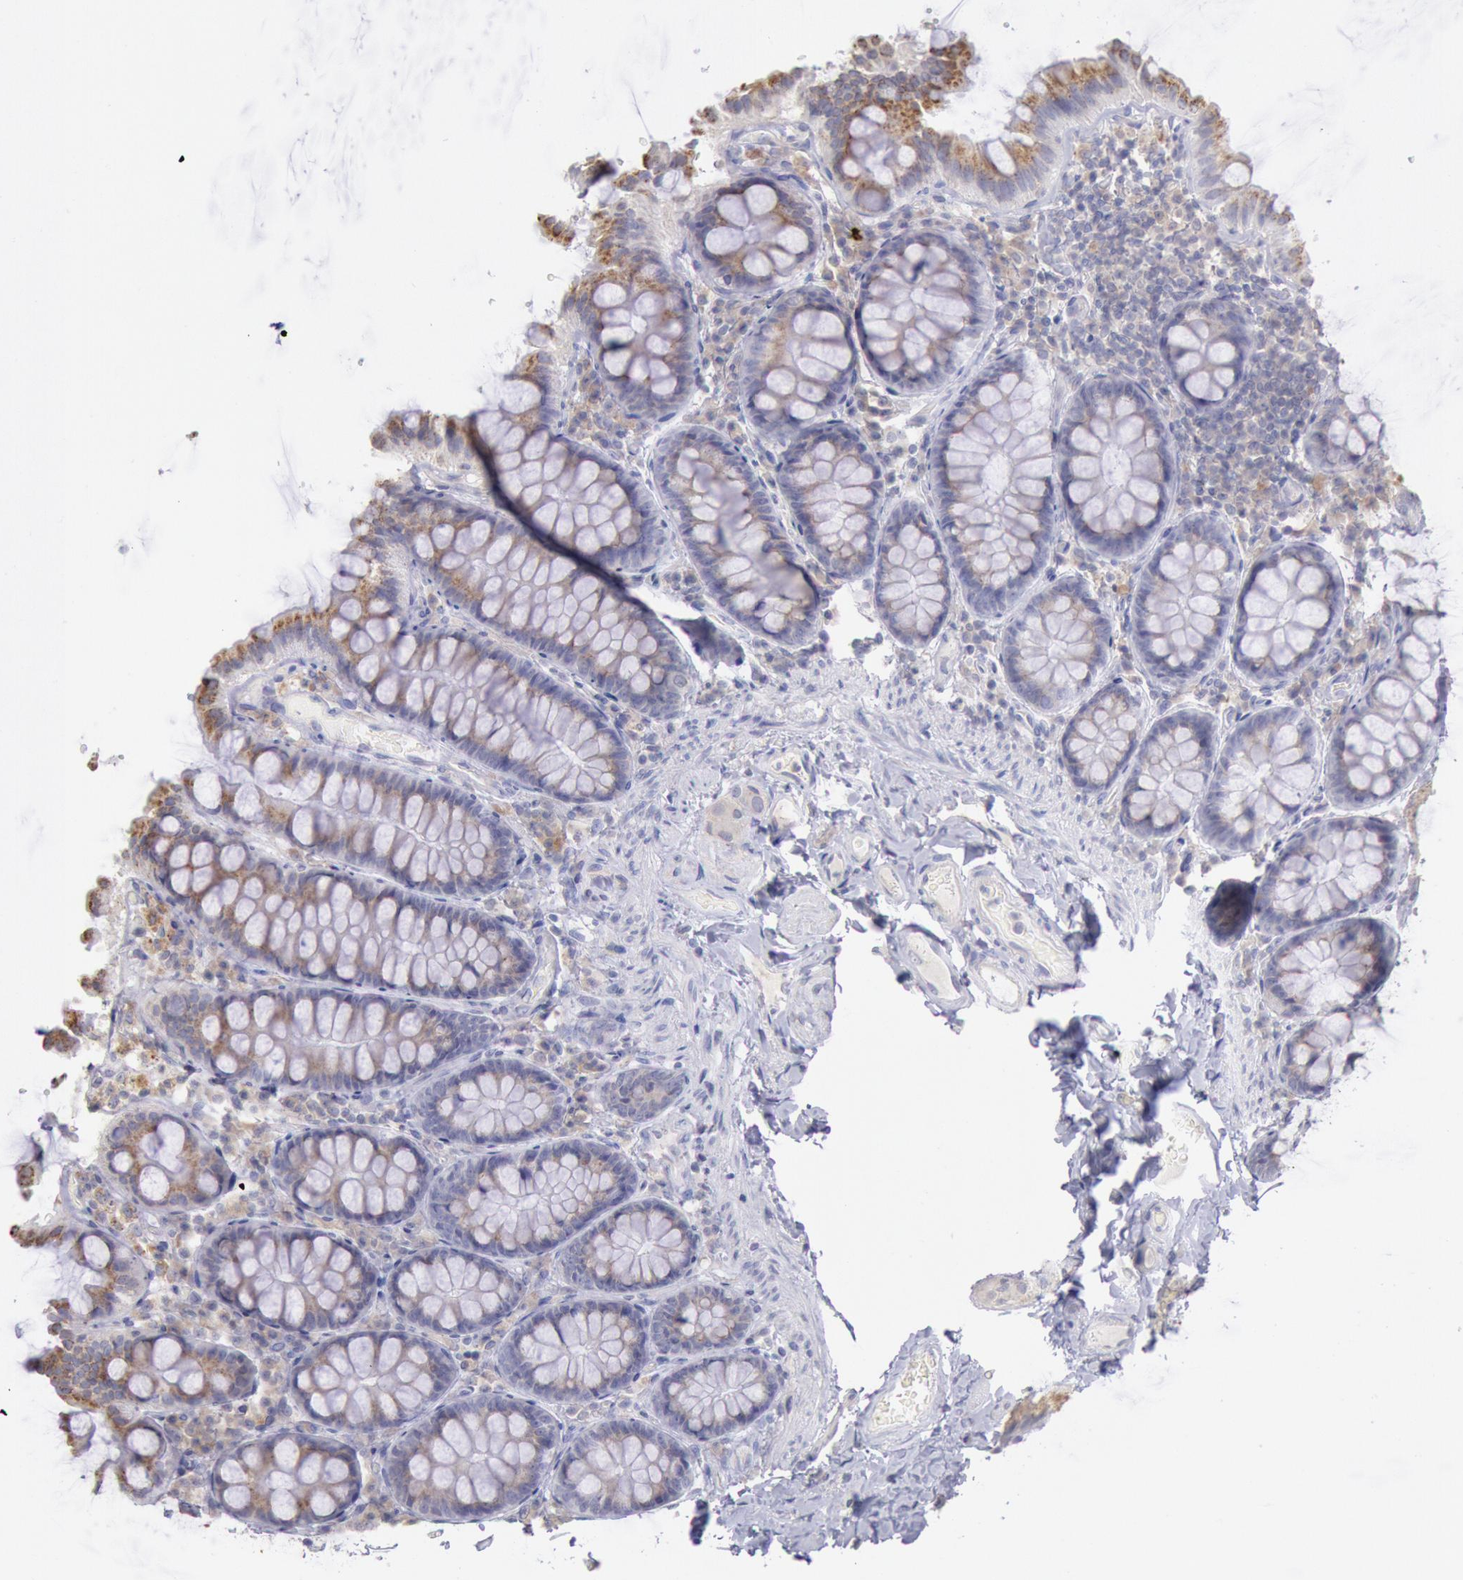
{"staining": {"intensity": "negative", "quantity": "none", "location": "none"}, "tissue": "colon", "cell_type": "Endothelial cells", "image_type": "normal", "snomed": [{"axis": "morphology", "description": "Normal tissue, NOS"}, {"axis": "topography", "description": "Colon"}], "caption": "Immunohistochemistry micrograph of unremarkable colon: human colon stained with DAB demonstrates no significant protein staining in endothelial cells.", "gene": "GAL3ST1", "patient": {"sex": "female", "age": 61}}